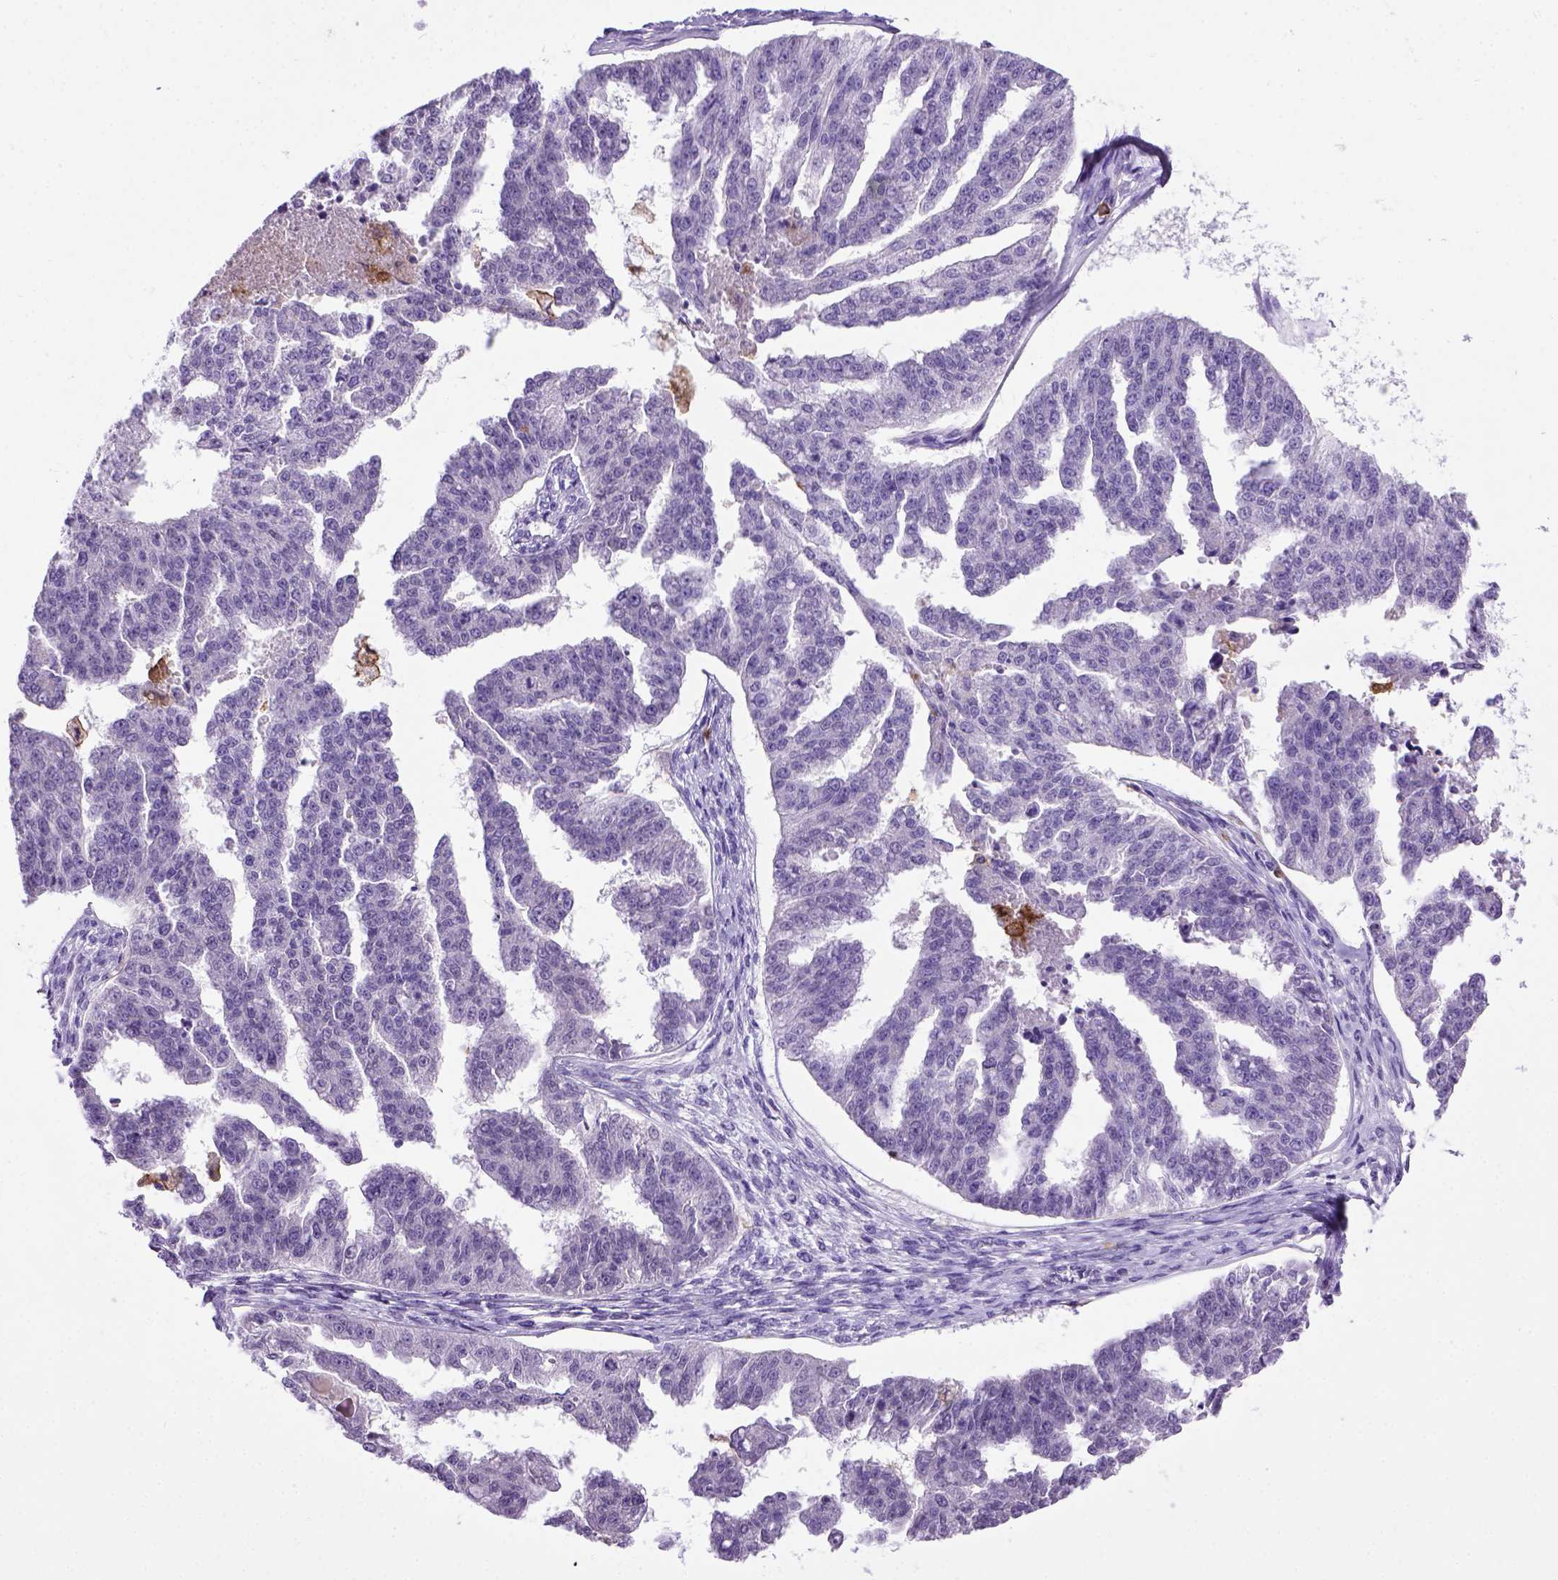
{"staining": {"intensity": "negative", "quantity": "none", "location": "none"}, "tissue": "ovarian cancer", "cell_type": "Tumor cells", "image_type": "cancer", "snomed": [{"axis": "morphology", "description": "Cystadenocarcinoma, serous, NOS"}, {"axis": "topography", "description": "Ovary"}], "caption": "Photomicrograph shows no protein staining in tumor cells of ovarian cancer (serous cystadenocarcinoma) tissue.", "gene": "ITGAX", "patient": {"sex": "female", "age": 58}}